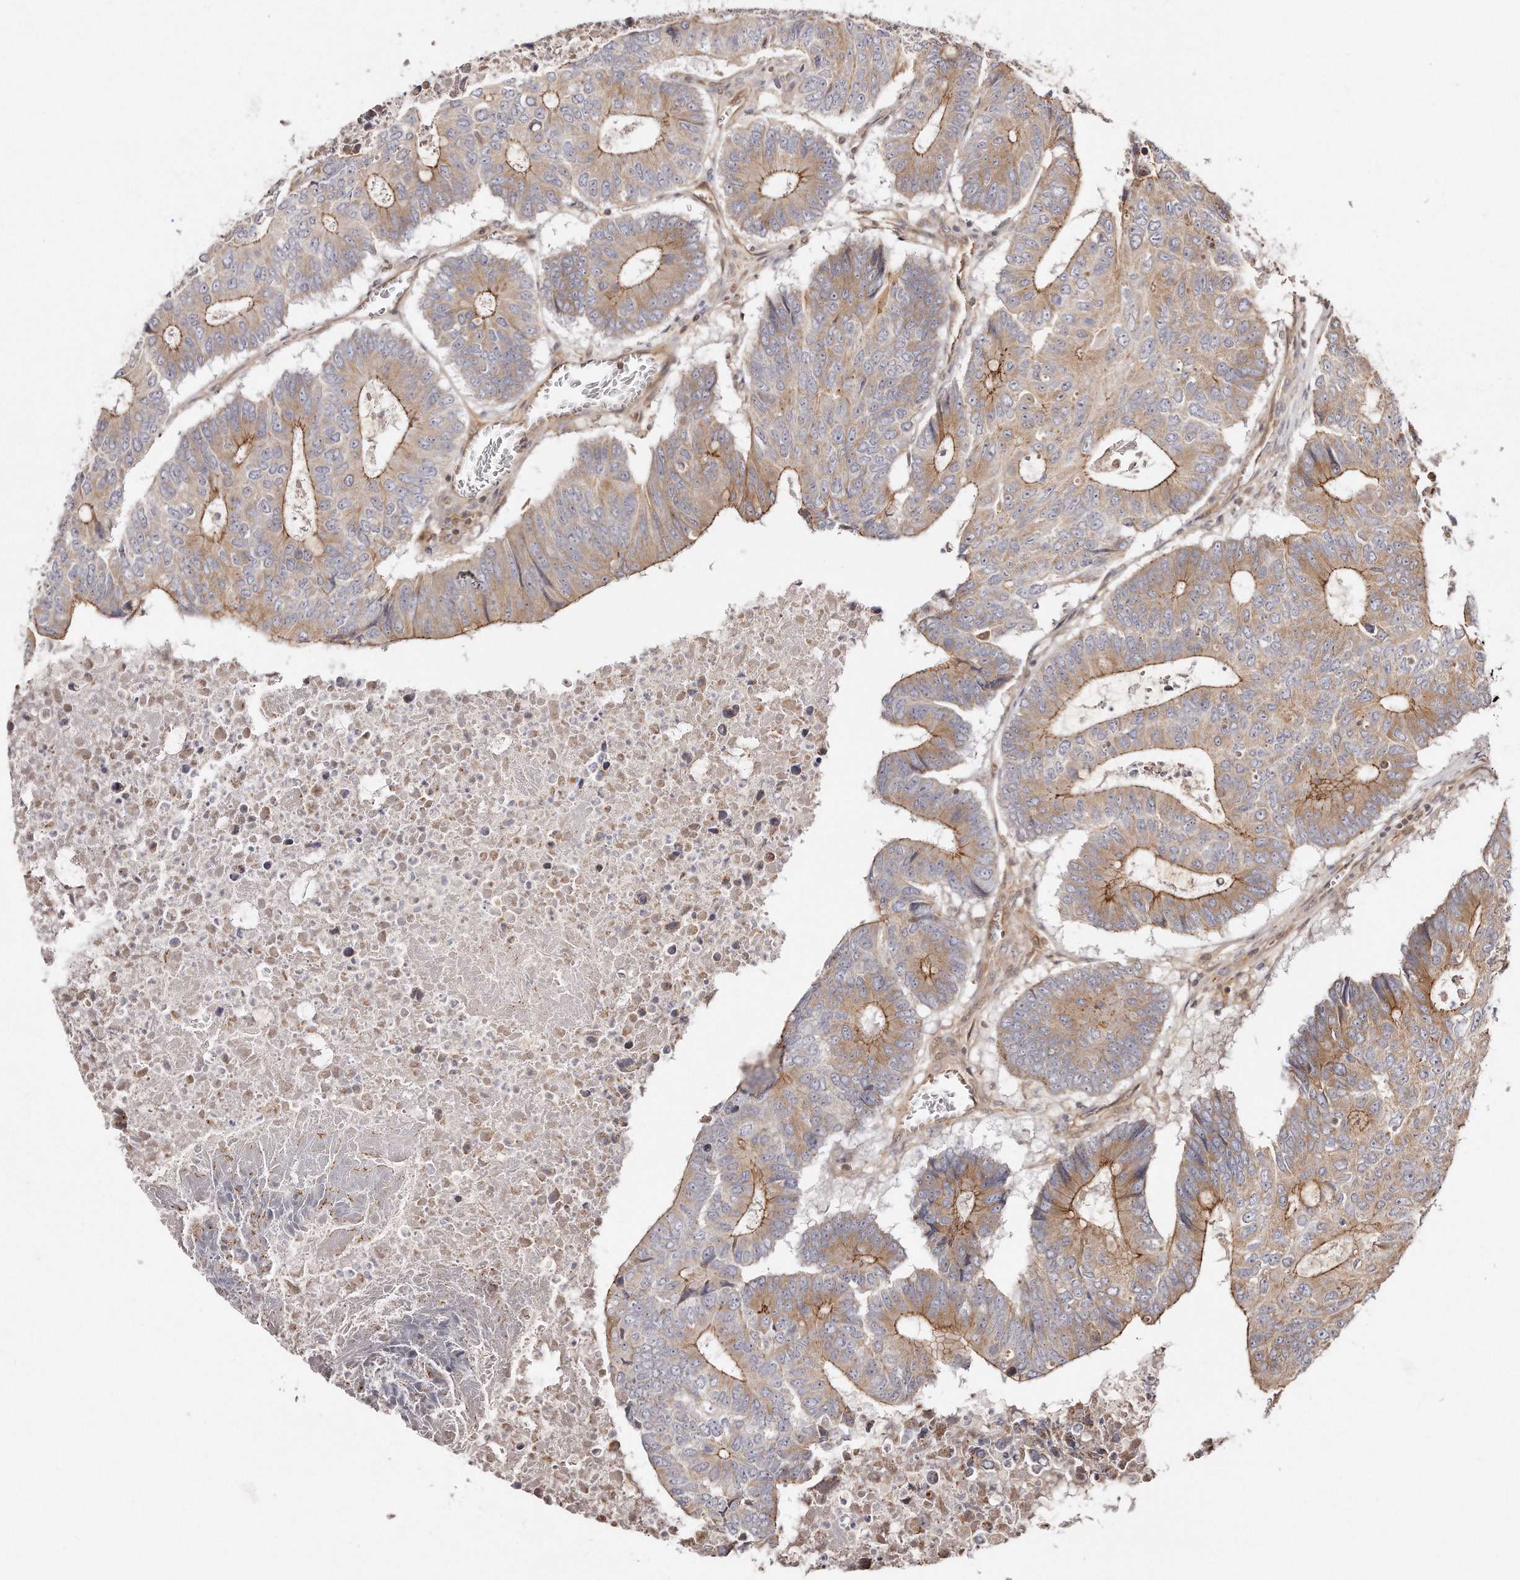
{"staining": {"intensity": "moderate", "quantity": ">75%", "location": "cytoplasmic/membranous"}, "tissue": "colorectal cancer", "cell_type": "Tumor cells", "image_type": "cancer", "snomed": [{"axis": "morphology", "description": "Adenocarcinoma, NOS"}, {"axis": "topography", "description": "Colon"}], "caption": "Adenocarcinoma (colorectal) stained for a protein reveals moderate cytoplasmic/membranous positivity in tumor cells.", "gene": "GBP4", "patient": {"sex": "male", "age": 87}}